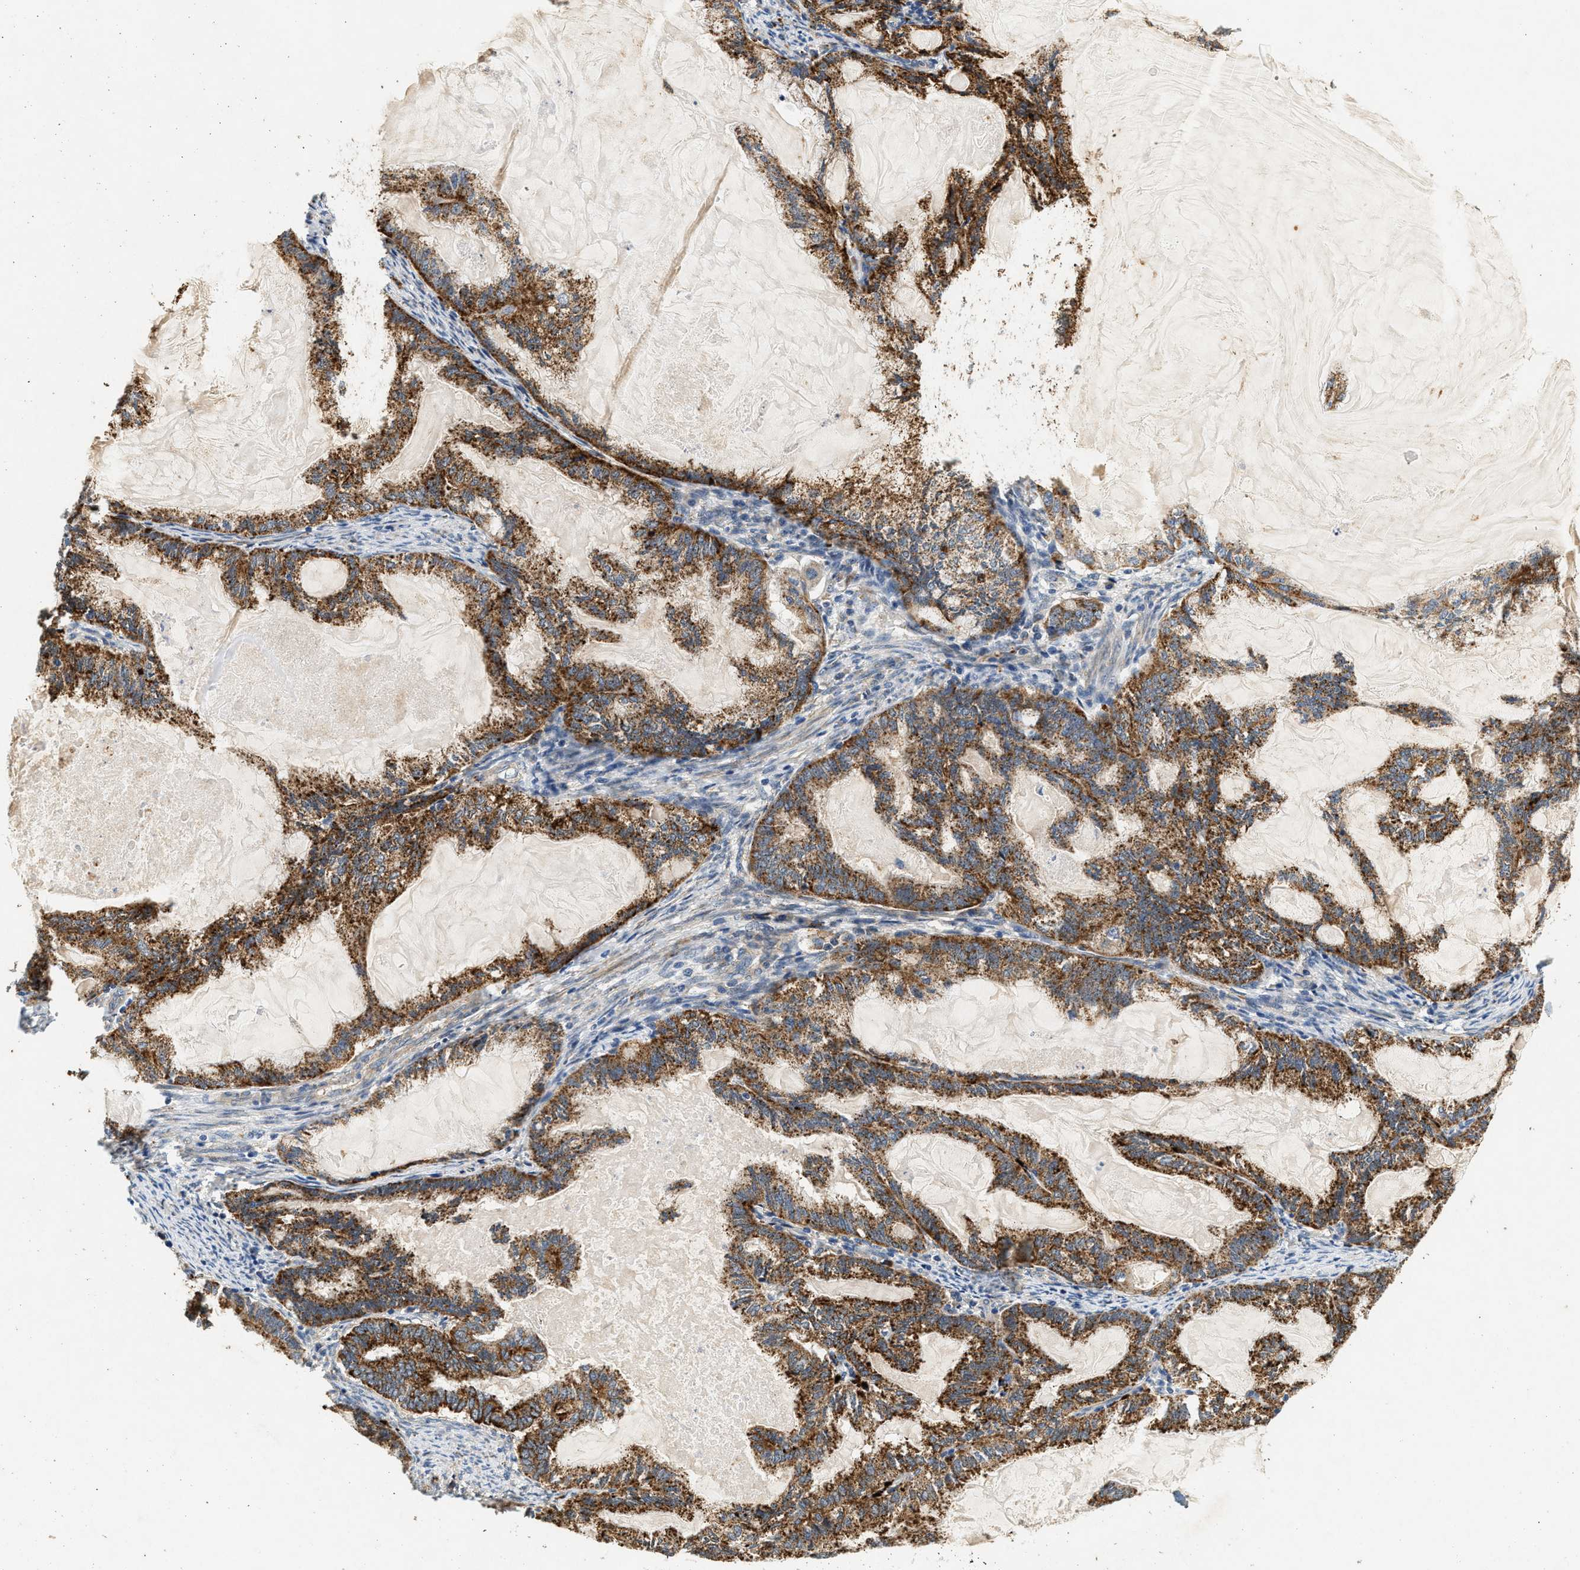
{"staining": {"intensity": "strong", "quantity": ">75%", "location": "cytoplasmic/membranous"}, "tissue": "endometrial cancer", "cell_type": "Tumor cells", "image_type": "cancer", "snomed": [{"axis": "morphology", "description": "Adenocarcinoma, NOS"}, {"axis": "topography", "description": "Endometrium"}], "caption": "There is high levels of strong cytoplasmic/membranous expression in tumor cells of endometrial cancer, as demonstrated by immunohistochemical staining (brown color).", "gene": "DUSP10", "patient": {"sex": "female", "age": 86}}